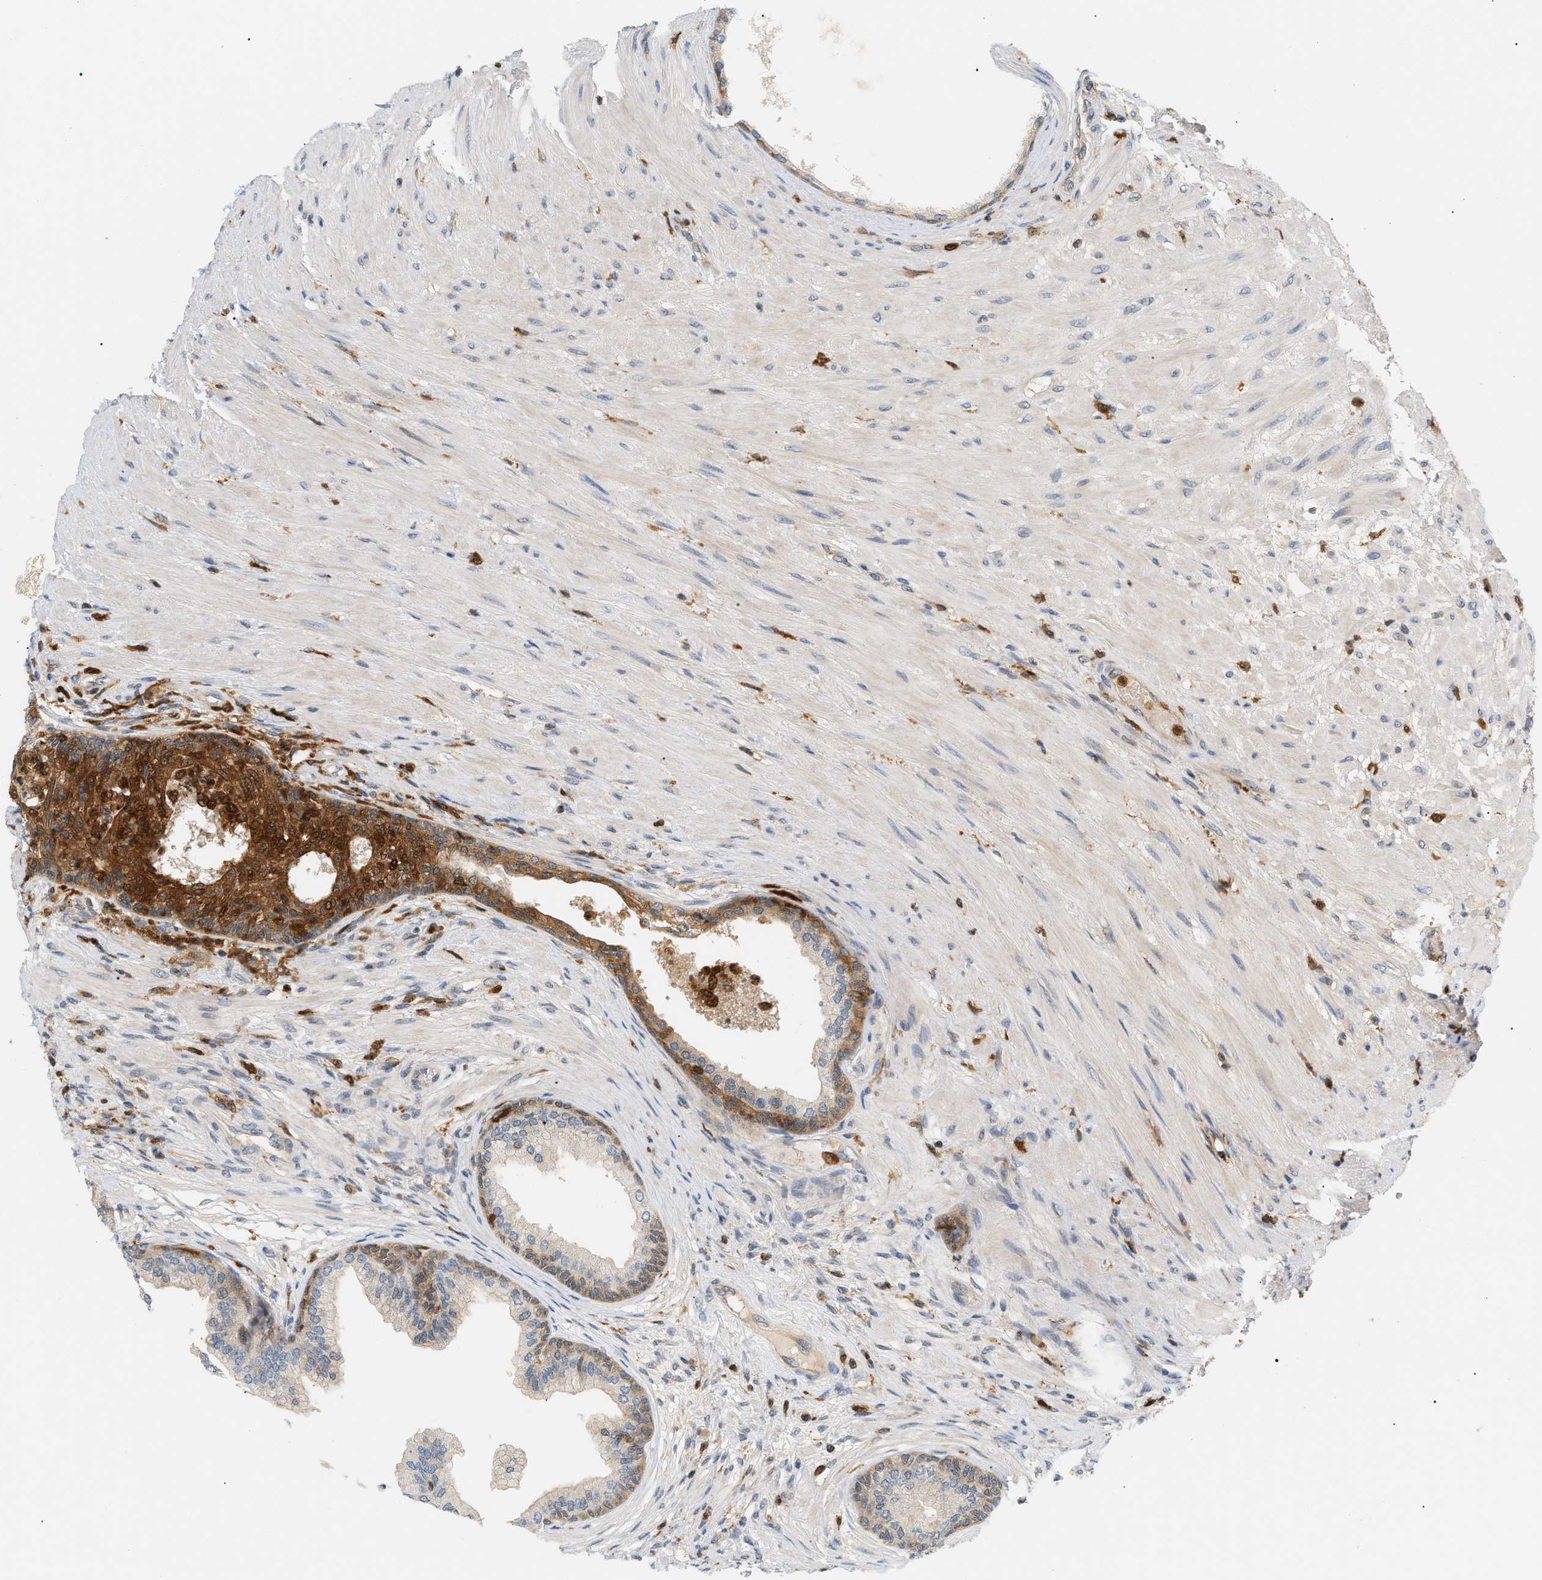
{"staining": {"intensity": "moderate", "quantity": "25%-75%", "location": "cytoplasmic/membranous,nuclear"}, "tissue": "prostate", "cell_type": "Glandular cells", "image_type": "normal", "snomed": [{"axis": "morphology", "description": "Normal tissue, NOS"}, {"axis": "topography", "description": "Prostate"}], "caption": "A brown stain labels moderate cytoplasmic/membranous,nuclear staining of a protein in glandular cells of unremarkable human prostate. The staining was performed using DAB, with brown indicating positive protein expression. Nuclei are stained blue with hematoxylin.", "gene": "PYCARD", "patient": {"sex": "male", "age": 76}}